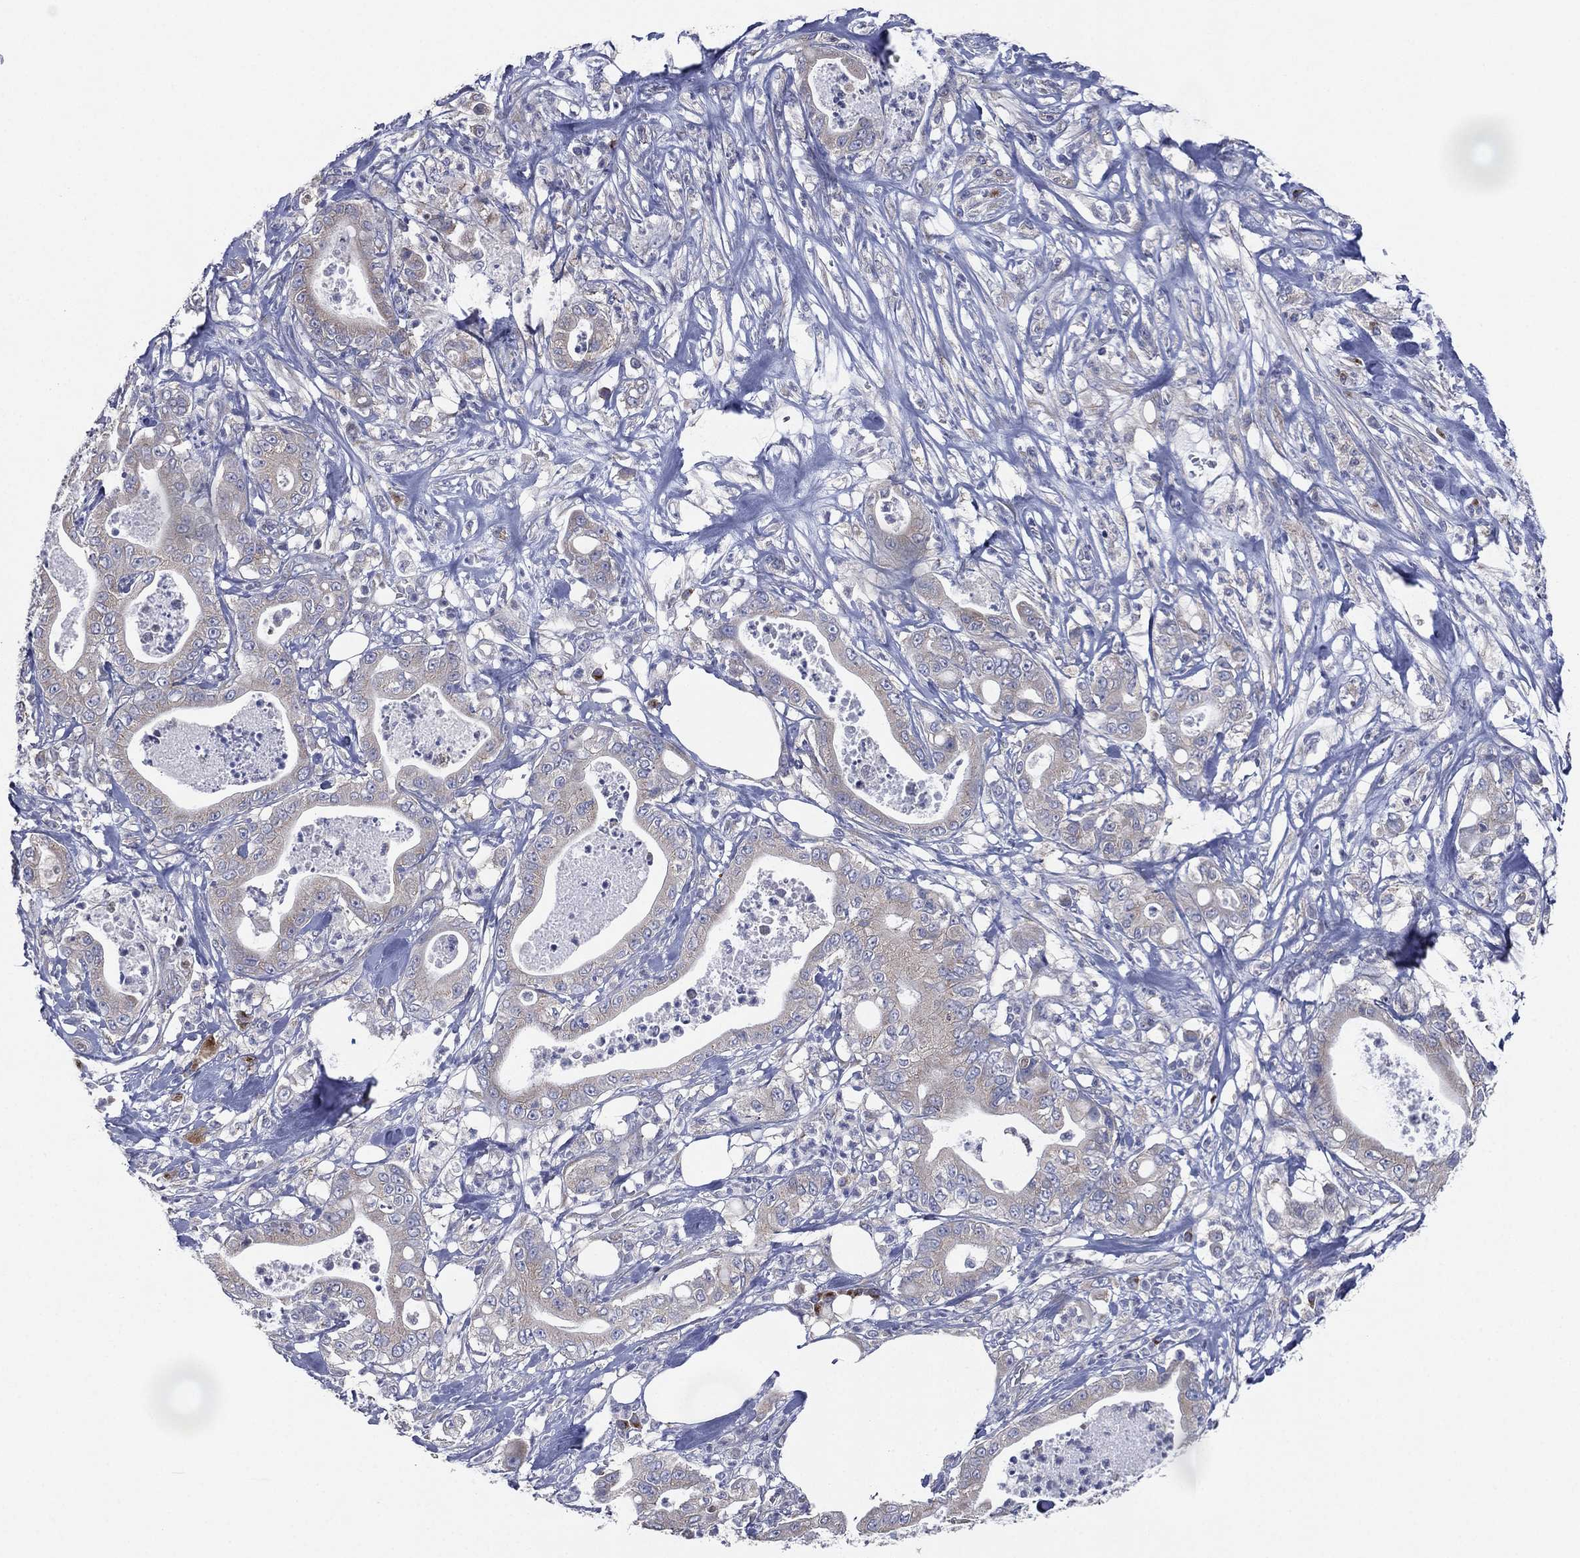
{"staining": {"intensity": "negative", "quantity": "none", "location": "none"}, "tissue": "pancreatic cancer", "cell_type": "Tumor cells", "image_type": "cancer", "snomed": [{"axis": "morphology", "description": "Adenocarcinoma, NOS"}, {"axis": "topography", "description": "Pancreas"}], "caption": "DAB immunohistochemical staining of human pancreatic adenocarcinoma demonstrates no significant staining in tumor cells.", "gene": "ATP8A2", "patient": {"sex": "male", "age": 71}}